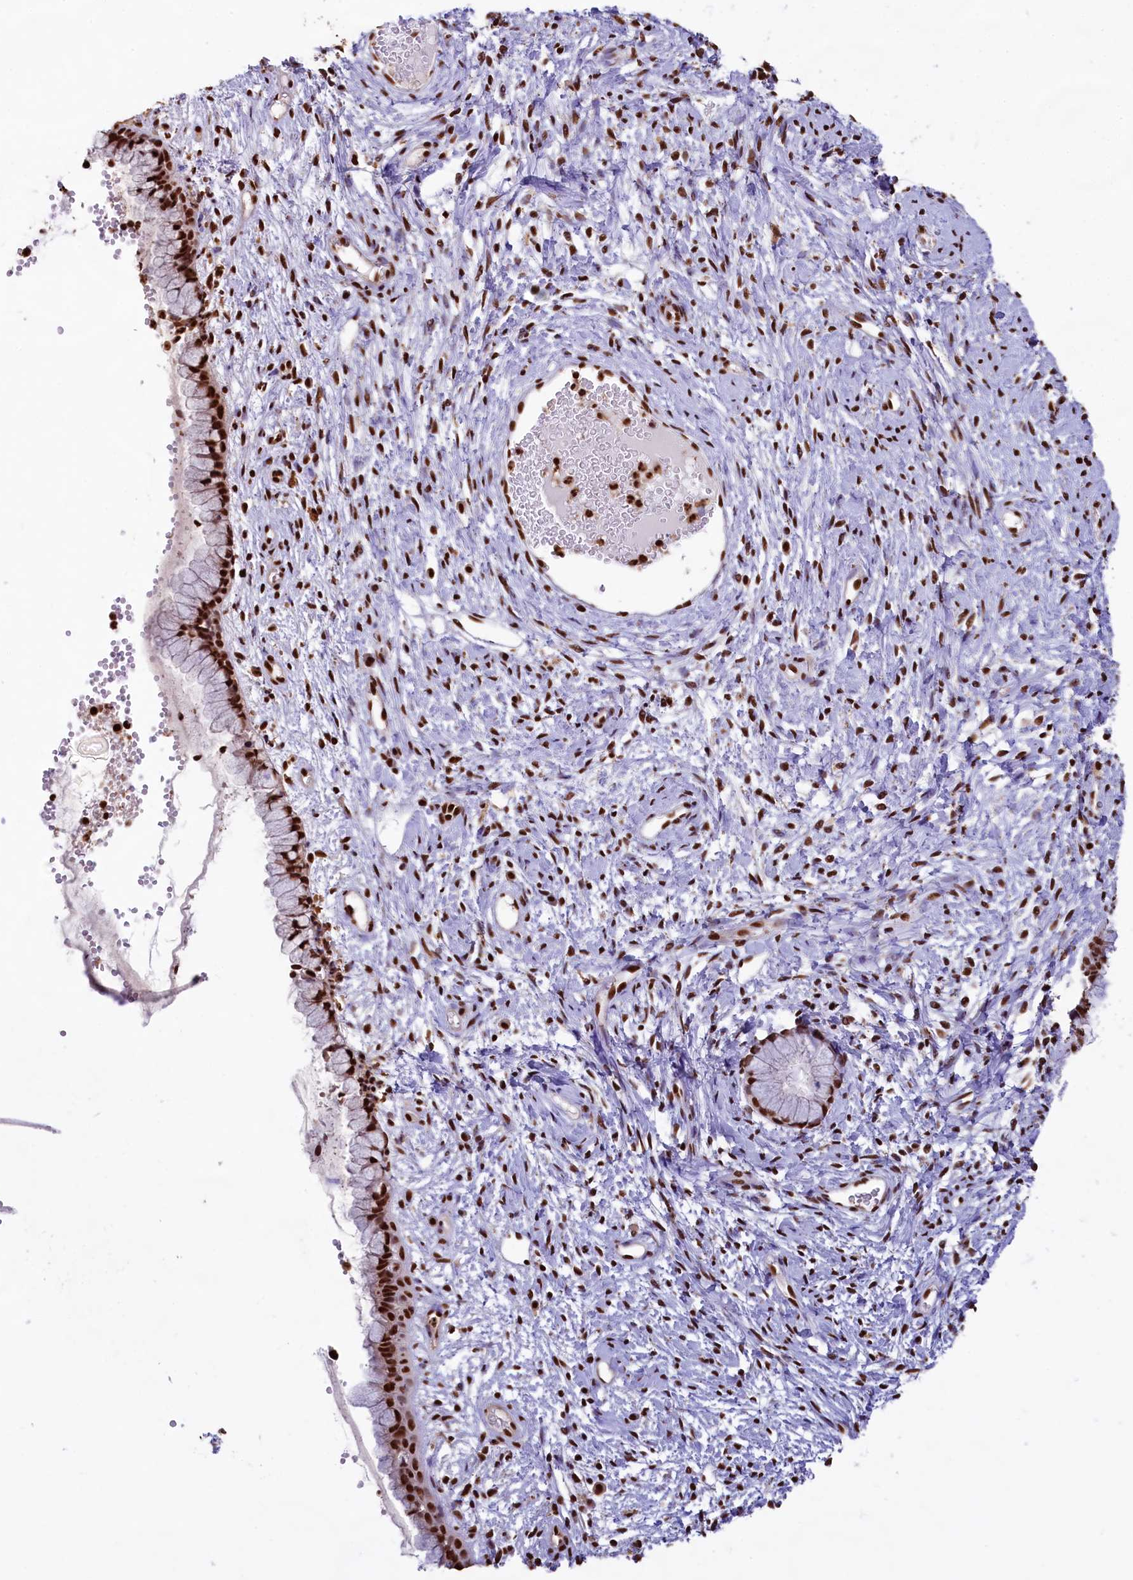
{"staining": {"intensity": "strong", "quantity": ">75%", "location": "nuclear"}, "tissue": "cervix", "cell_type": "Glandular cells", "image_type": "normal", "snomed": [{"axis": "morphology", "description": "Normal tissue, NOS"}, {"axis": "topography", "description": "Cervix"}], "caption": "The photomicrograph demonstrates staining of benign cervix, revealing strong nuclear protein positivity (brown color) within glandular cells. (Brightfield microscopy of DAB IHC at high magnification).", "gene": "SNRPD2", "patient": {"sex": "female", "age": 42}}